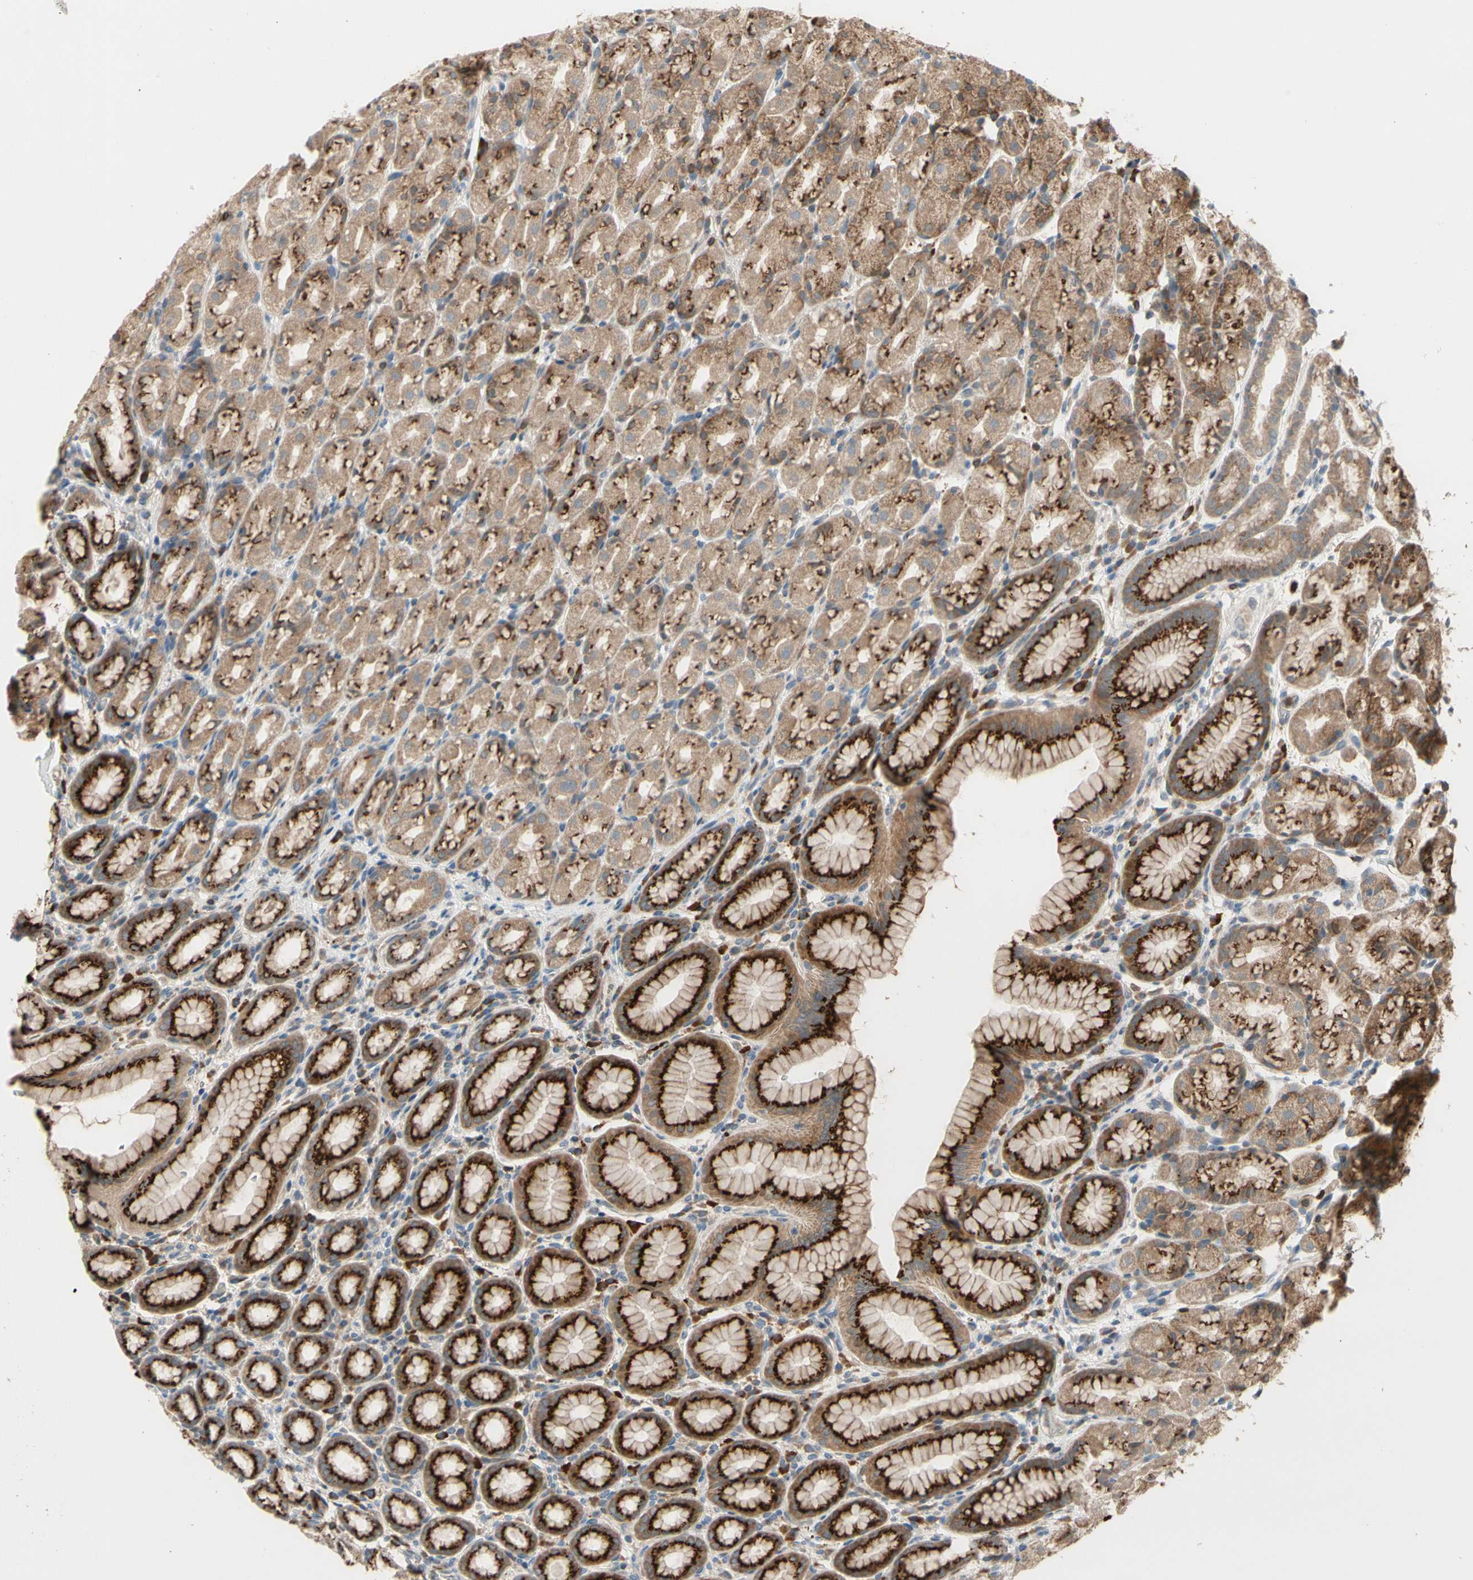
{"staining": {"intensity": "strong", "quantity": ">75%", "location": "cytoplasmic/membranous"}, "tissue": "stomach", "cell_type": "Glandular cells", "image_type": "normal", "snomed": [{"axis": "morphology", "description": "Normal tissue, NOS"}, {"axis": "topography", "description": "Stomach, upper"}], "caption": "This image exhibits benign stomach stained with immunohistochemistry to label a protein in brown. The cytoplasmic/membranous of glandular cells show strong positivity for the protein. Nuclei are counter-stained blue.", "gene": "GALNT5", "patient": {"sex": "male", "age": 68}}